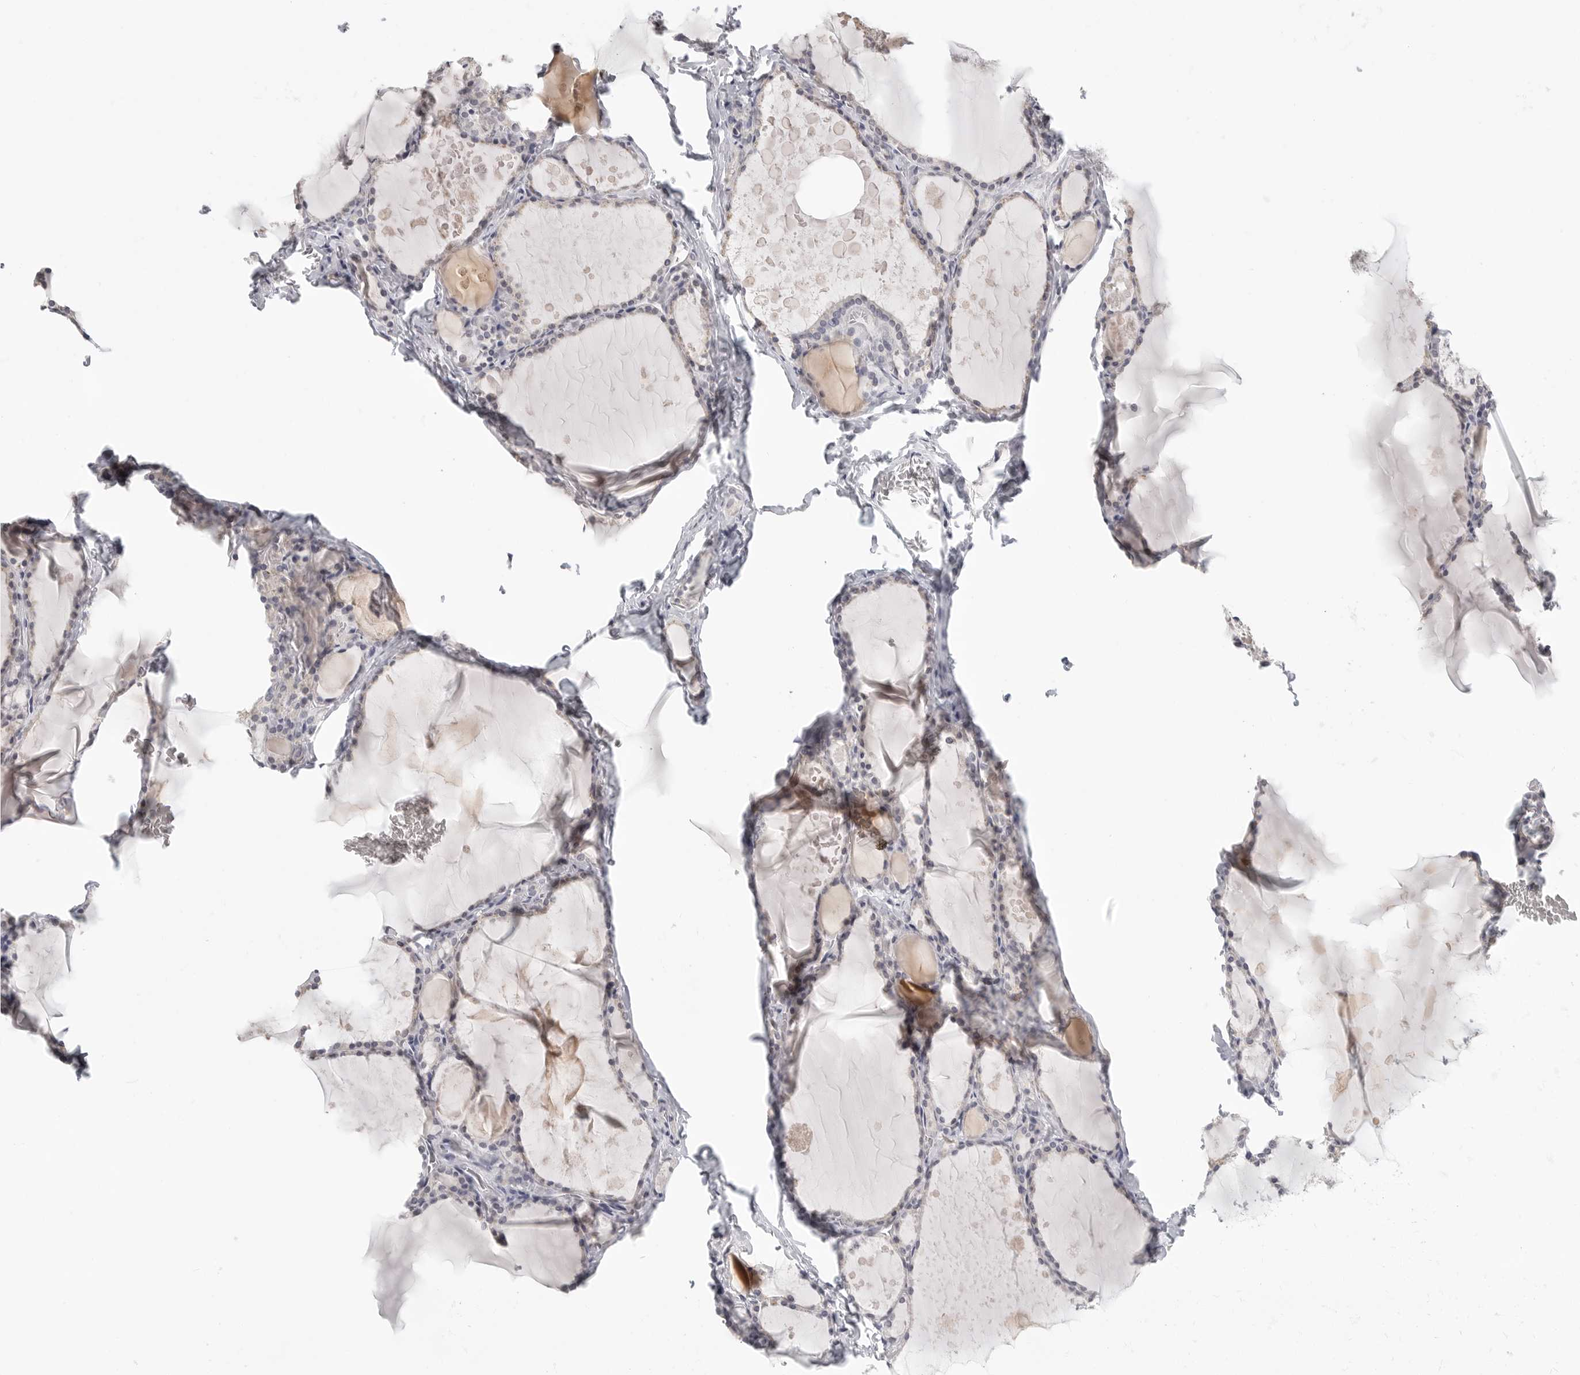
{"staining": {"intensity": "negative", "quantity": "none", "location": "none"}, "tissue": "thyroid gland", "cell_type": "Glandular cells", "image_type": "normal", "snomed": [{"axis": "morphology", "description": "Normal tissue, NOS"}, {"axis": "topography", "description": "Thyroid gland"}], "caption": "DAB immunohistochemical staining of normal human thyroid gland reveals no significant positivity in glandular cells.", "gene": "HMGCS2", "patient": {"sex": "male", "age": 56}}